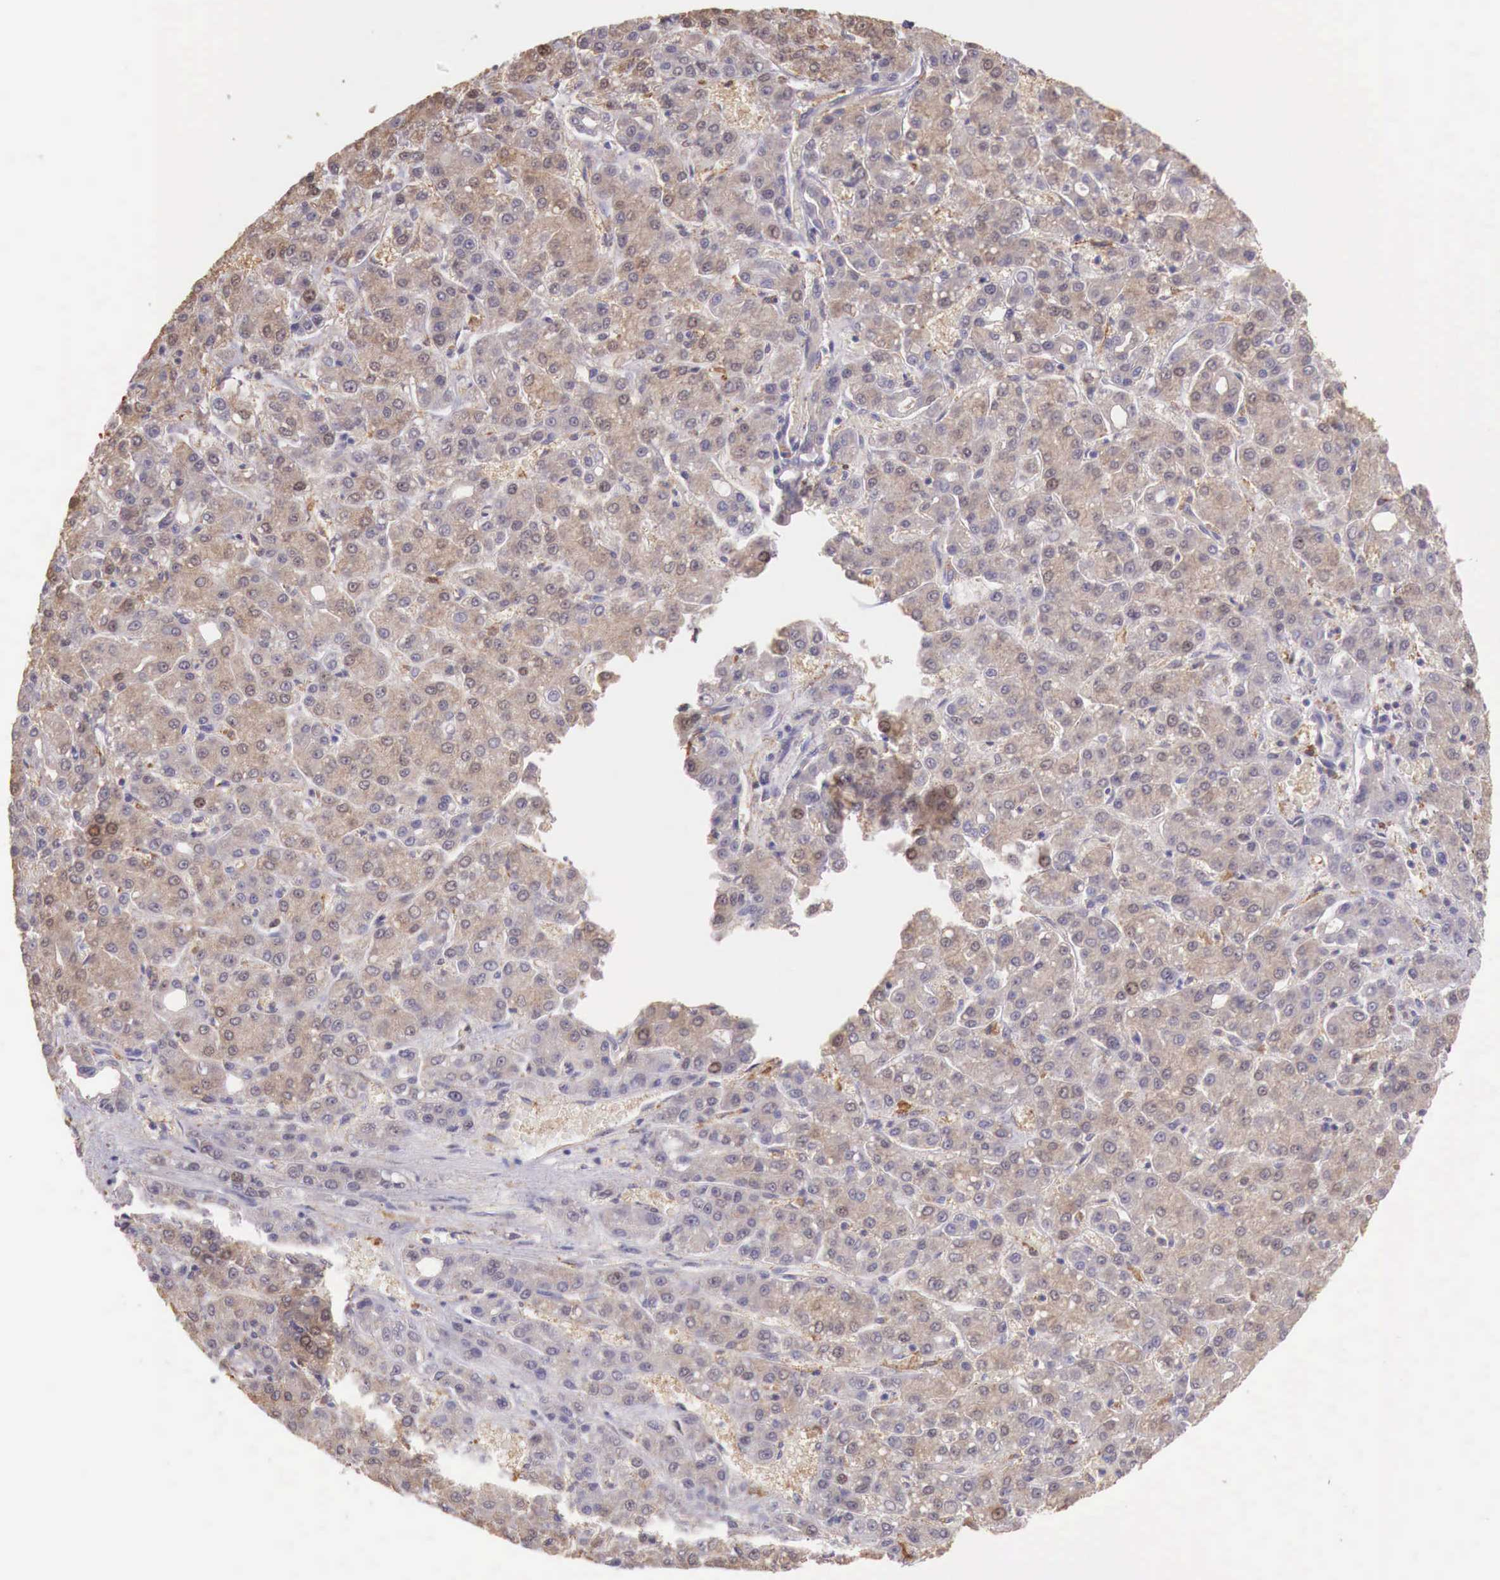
{"staining": {"intensity": "weak", "quantity": "25%-75%", "location": "cytoplasmic/membranous"}, "tissue": "liver cancer", "cell_type": "Tumor cells", "image_type": "cancer", "snomed": [{"axis": "morphology", "description": "Carcinoma, Hepatocellular, NOS"}, {"axis": "topography", "description": "Liver"}], "caption": "Liver cancer tissue reveals weak cytoplasmic/membranous expression in approximately 25%-75% of tumor cells, visualized by immunohistochemistry.", "gene": "CHRDL1", "patient": {"sex": "male", "age": 69}}